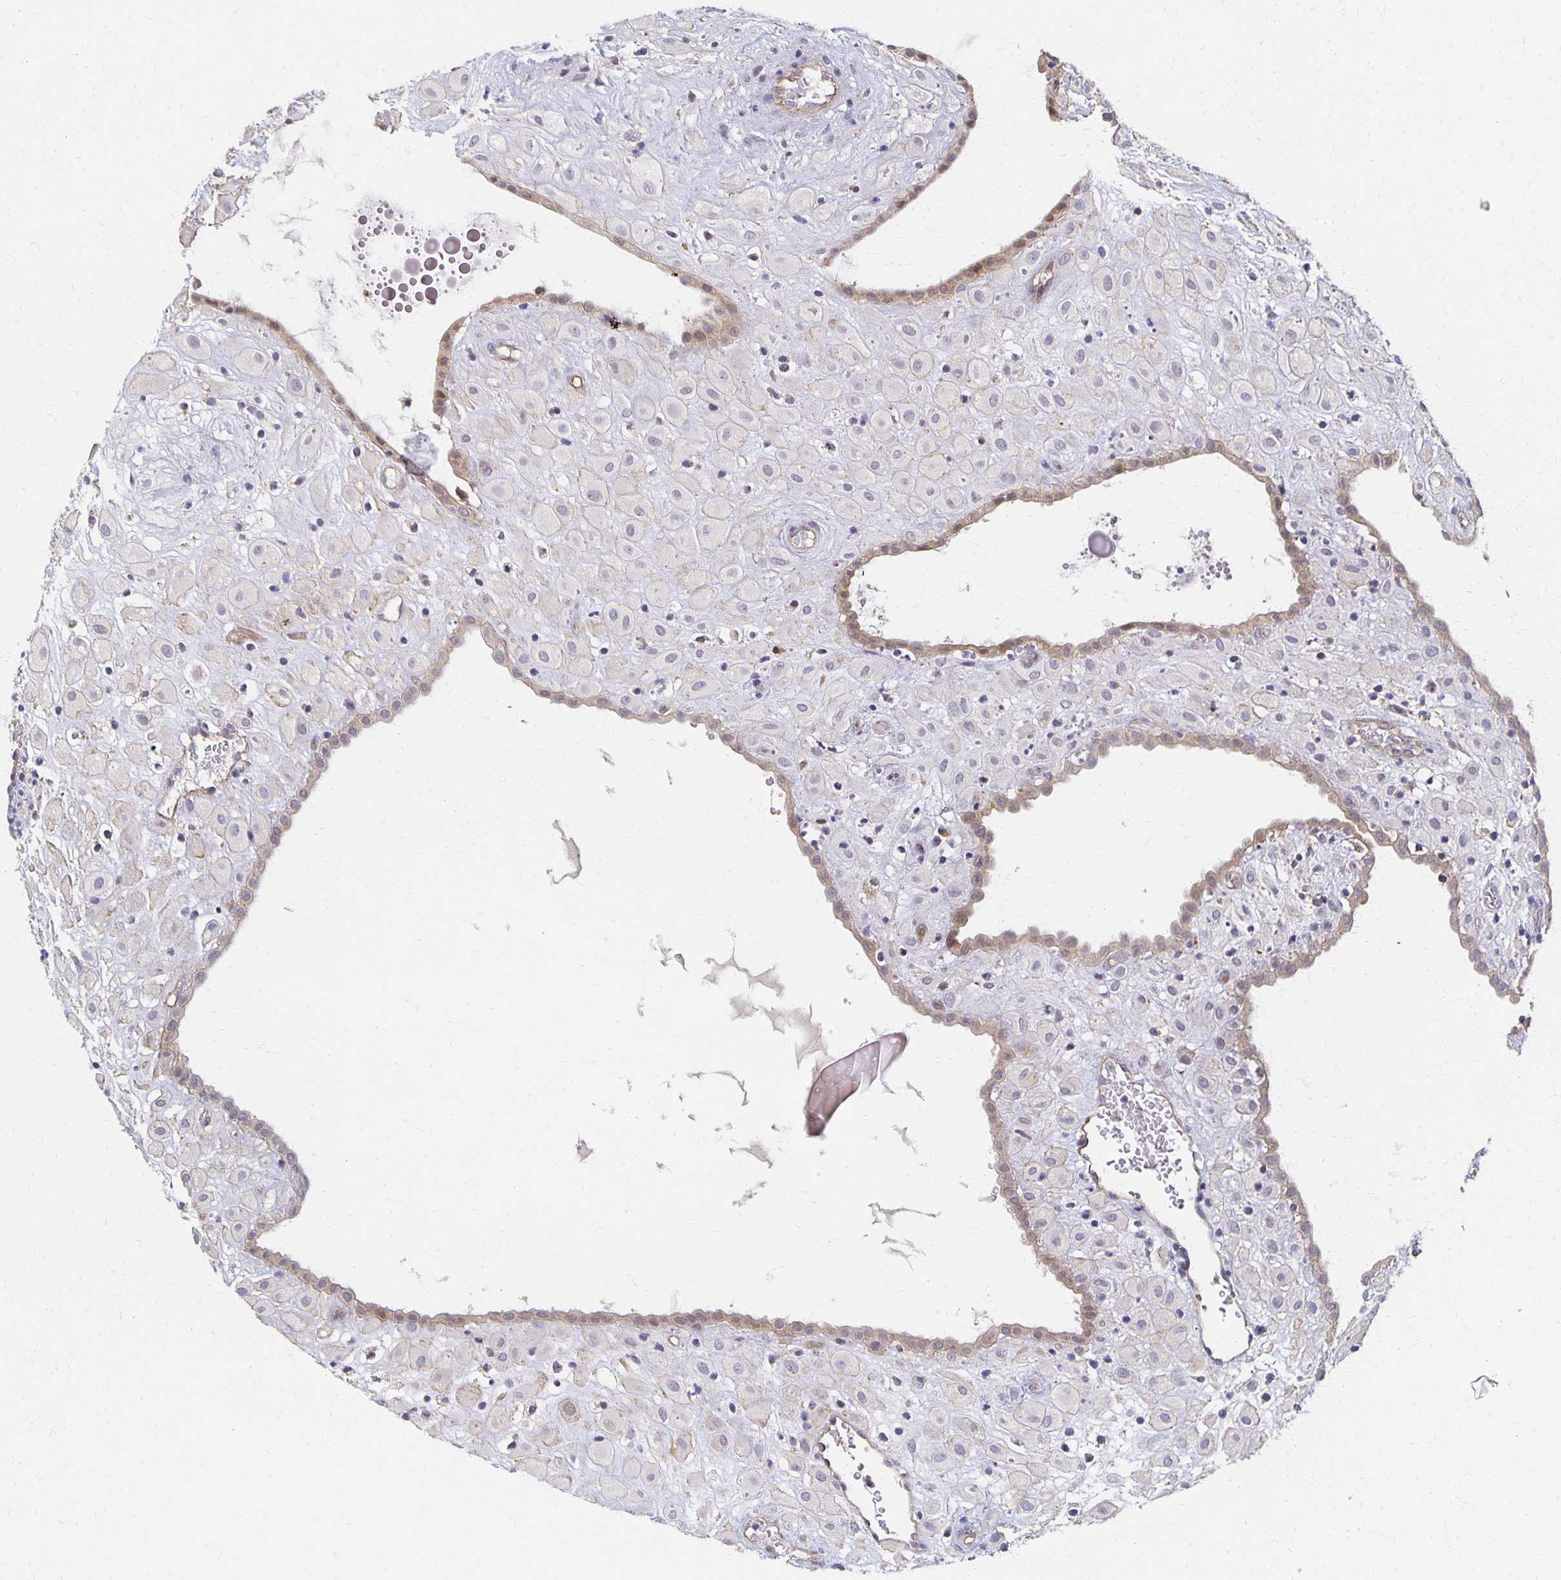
{"staining": {"intensity": "negative", "quantity": "none", "location": "none"}, "tissue": "placenta", "cell_type": "Decidual cells", "image_type": "normal", "snomed": [{"axis": "morphology", "description": "Normal tissue, NOS"}, {"axis": "topography", "description": "Placenta"}], "caption": "Protein analysis of normal placenta demonstrates no significant expression in decidual cells.", "gene": "SORL1", "patient": {"sex": "female", "age": 24}}